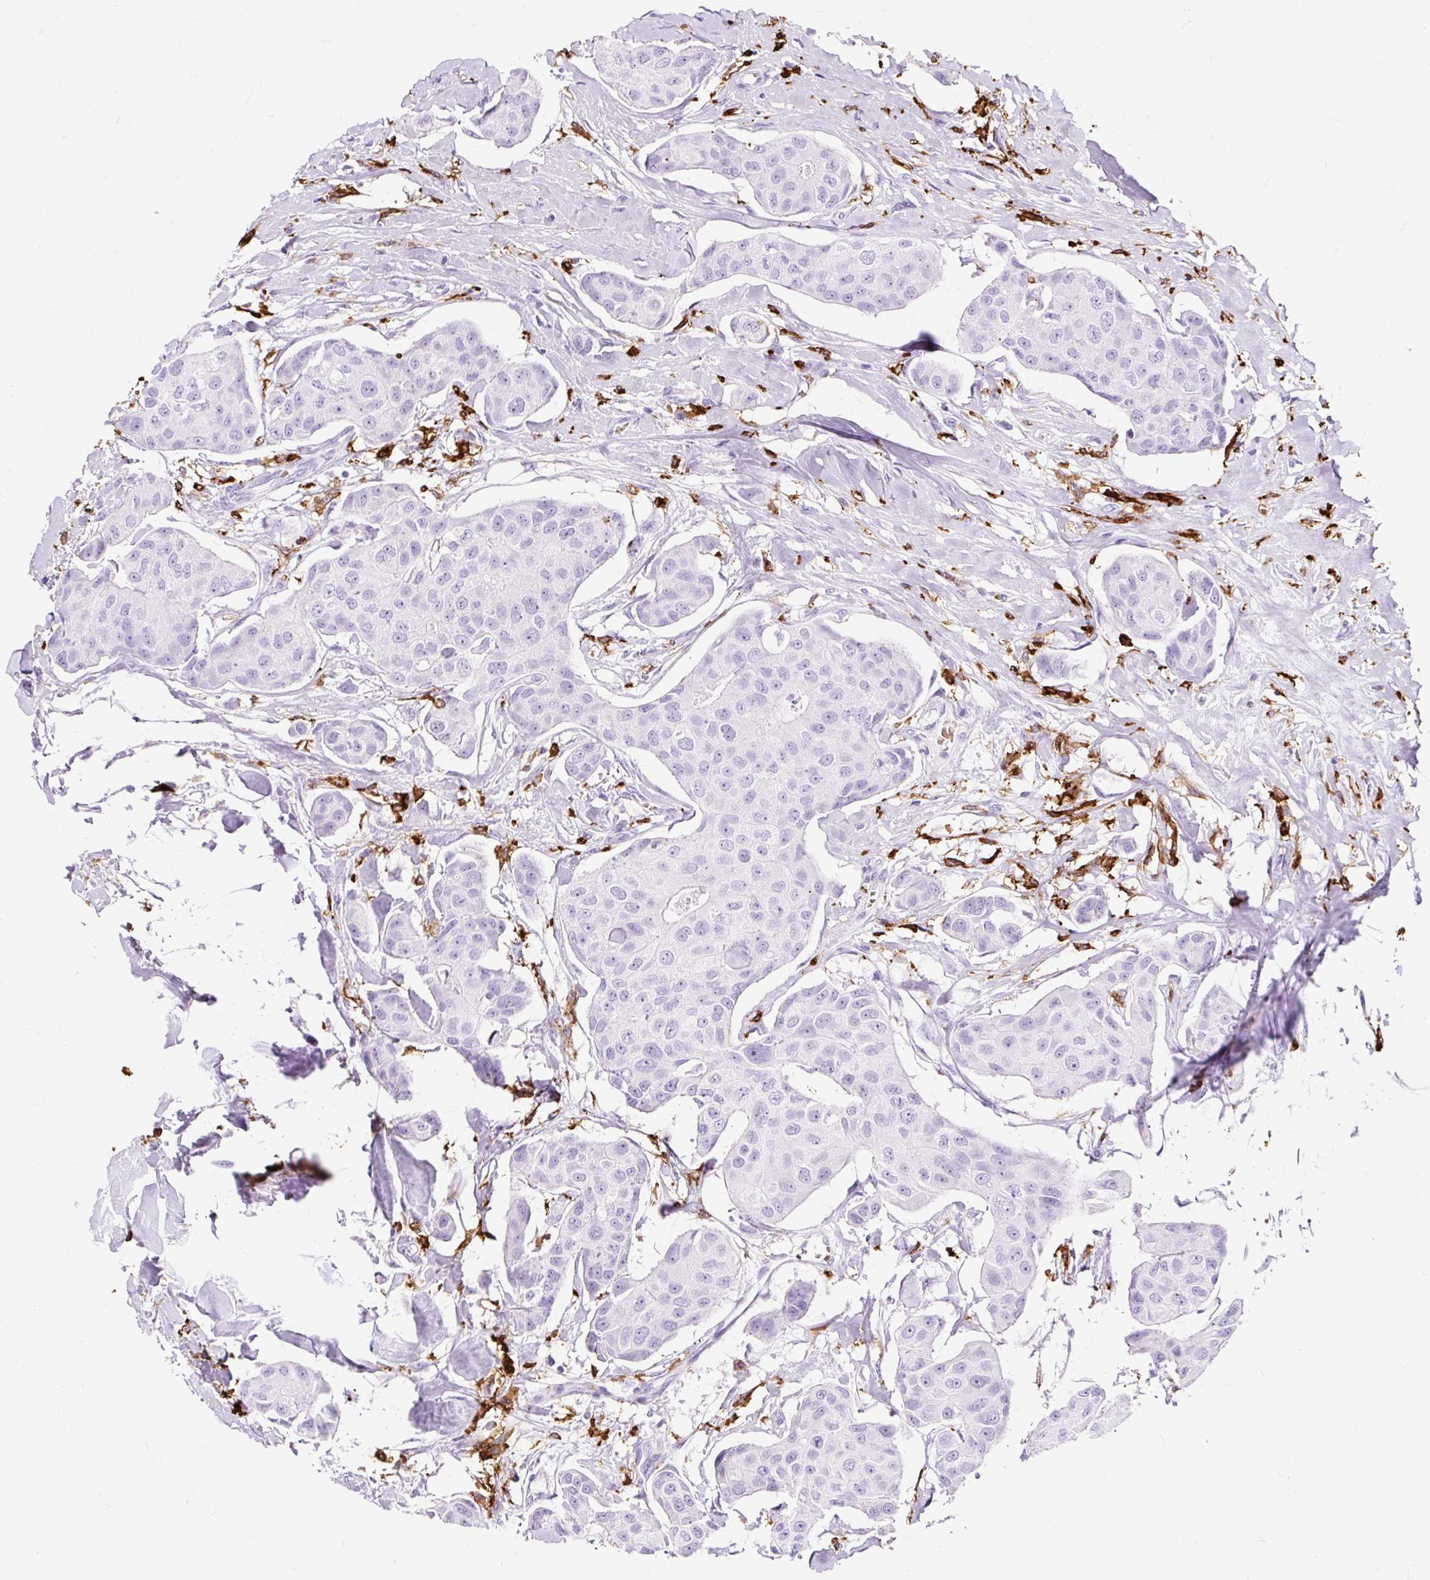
{"staining": {"intensity": "negative", "quantity": "none", "location": "none"}, "tissue": "breast cancer", "cell_type": "Tumor cells", "image_type": "cancer", "snomed": [{"axis": "morphology", "description": "Duct carcinoma"}, {"axis": "topography", "description": "Breast"}, {"axis": "topography", "description": "Lymph node"}], "caption": "This is a image of IHC staining of breast cancer (infiltrating ductal carcinoma), which shows no positivity in tumor cells. (Brightfield microscopy of DAB (3,3'-diaminobenzidine) immunohistochemistry (IHC) at high magnification).", "gene": "HLA-DRA", "patient": {"sex": "female", "age": 80}}